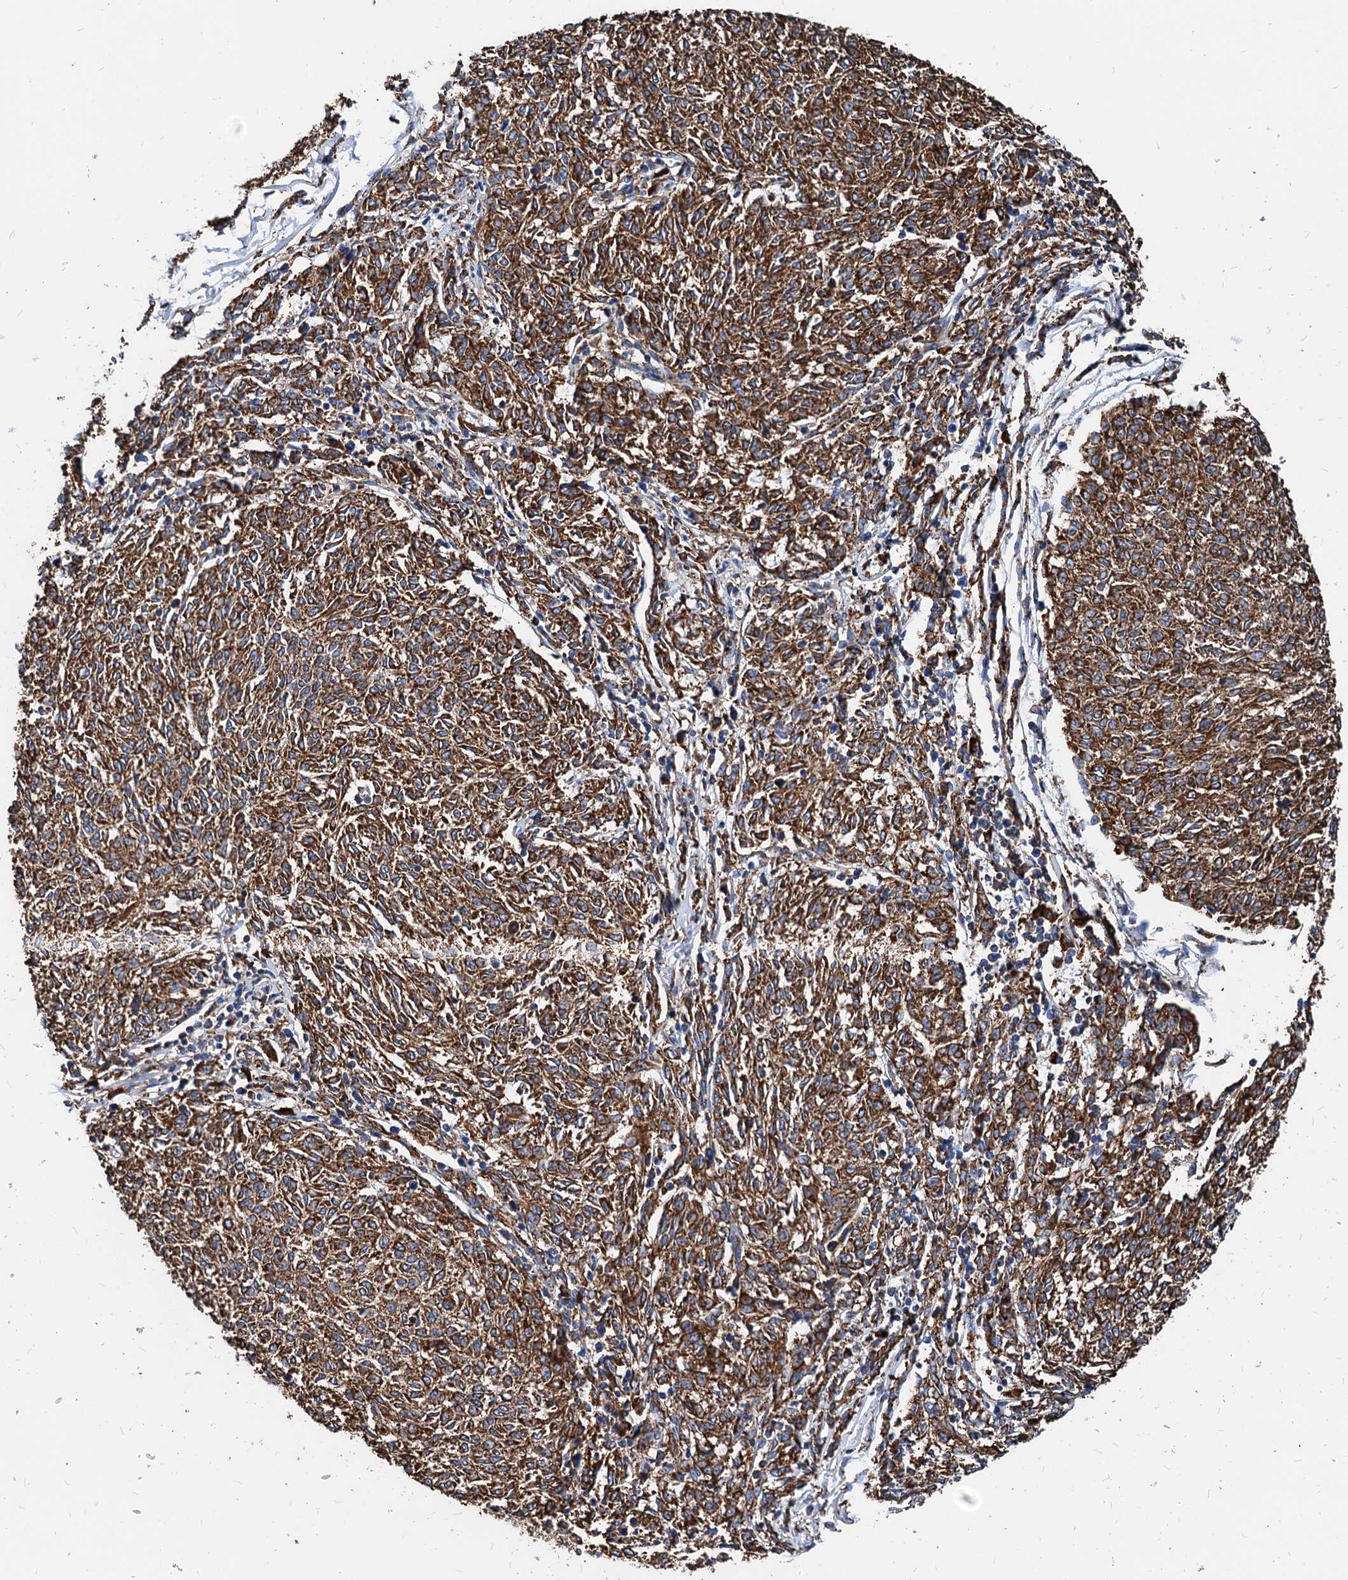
{"staining": {"intensity": "strong", "quantity": ">75%", "location": "cytoplasmic/membranous"}, "tissue": "melanoma", "cell_type": "Tumor cells", "image_type": "cancer", "snomed": [{"axis": "morphology", "description": "Malignant melanoma, NOS"}, {"axis": "topography", "description": "Skin"}], "caption": "Immunohistochemical staining of human melanoma shows high levels of strong cytoplasmic/membranous staining in approximately >75% of tumor cells.", "gene": "HSPA5", "patient": {"sex": "female", "age": 72}}